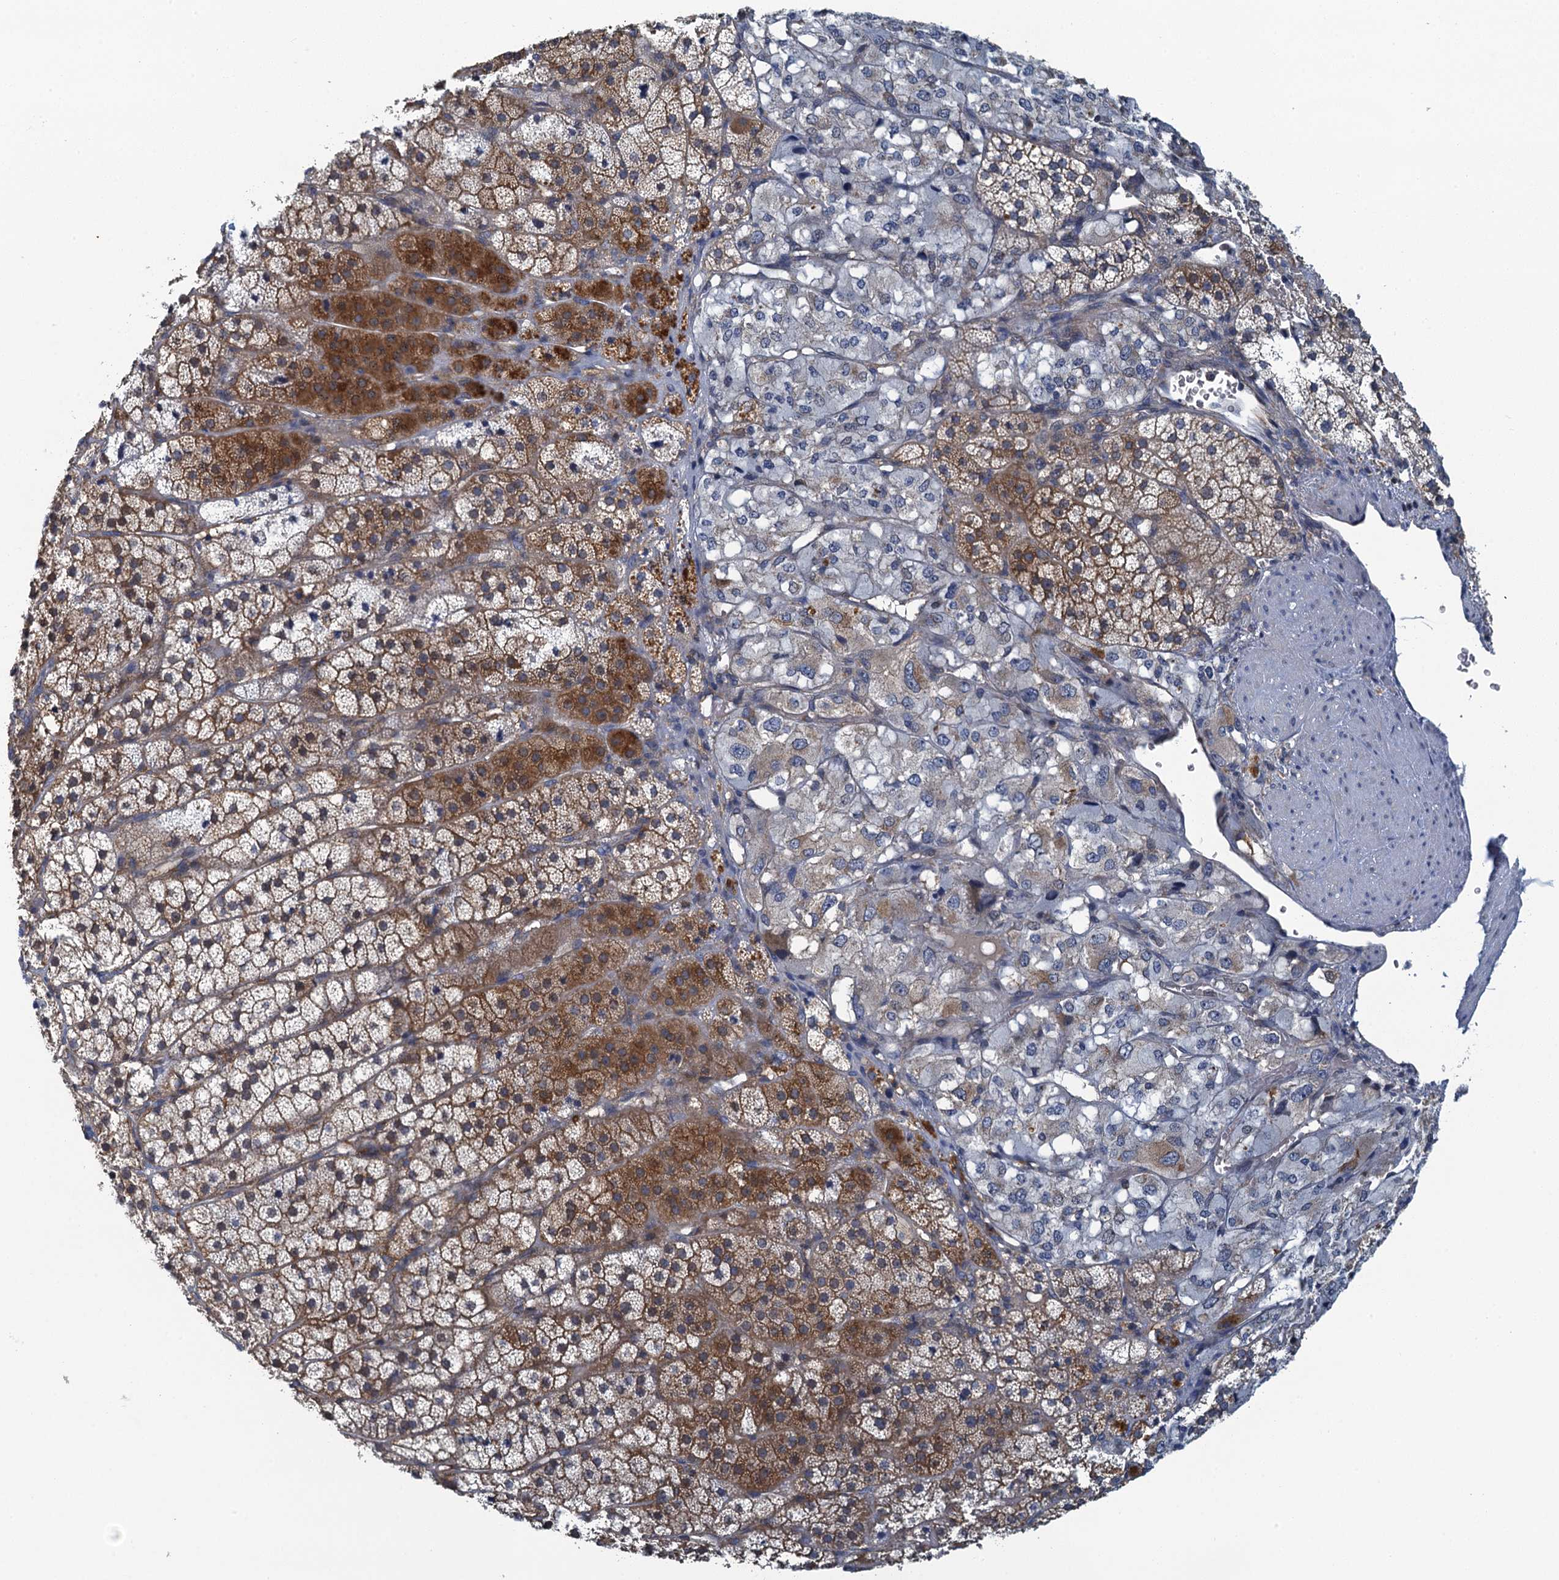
{"staining": {"intensity": "moderate", "quantity": "25%-75%", "location": "cytoplasmic/membranous"}, "tissue": "adrenal gland", "cell_type": "Glandular cells", "image_type": "normal", "snomed": [{"axis": "morphology", "description": "Normal tissue, NOS"}, {"axis": "topography", "description": "Adrenal gland"}], "caption": "Protein staining of normal adrenal gland displays moderate cytoplasmic/membranous expression in about 25%-75% of glandular cells. (IHC, brightfield microscopy, high magnification).", "gene": "NCKAP1L", "patient": {"sex": "female", "age": 44}}